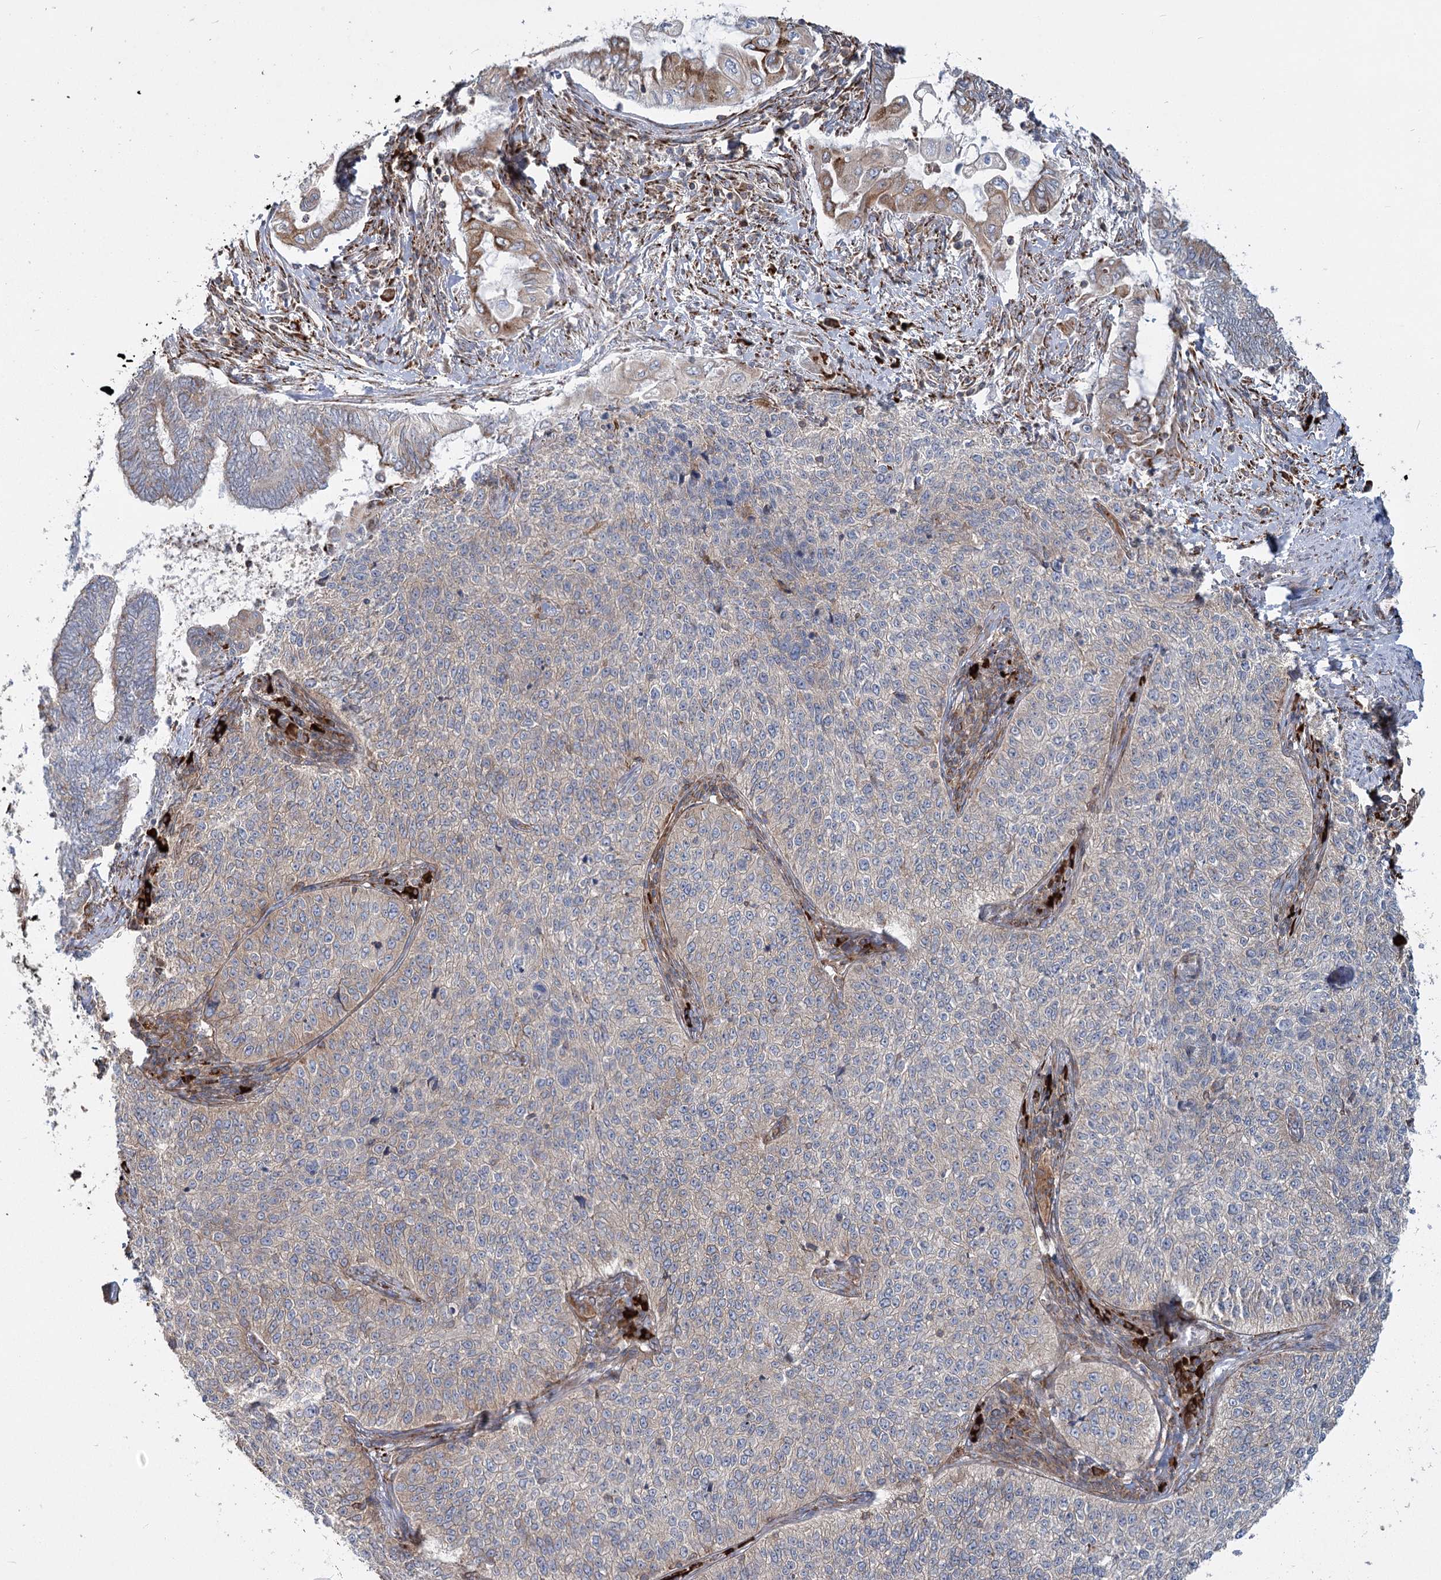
{"staining": {"intensity": "weak", "quantity": "<25%", "location": "cytoplasmic/membranous"}, "tissue": "cervical cancer", "cell_type": "Tumor cells", "image_type": "cancer", "snomed": [{"axis": "morphology", "description": "Squamous cell carcinoma, NOS"}, {"axis": "topography", "description": "Cervix"}], "caption": "DAB (3,3'-diaminobenzidine) immunohistochemical staining of cervical cancer (squamous cell carcinoma) exhibits no significant expression in tumor cells.", "gene": "POGLUT1", "patient": {"sex": "female", "age": 35}}